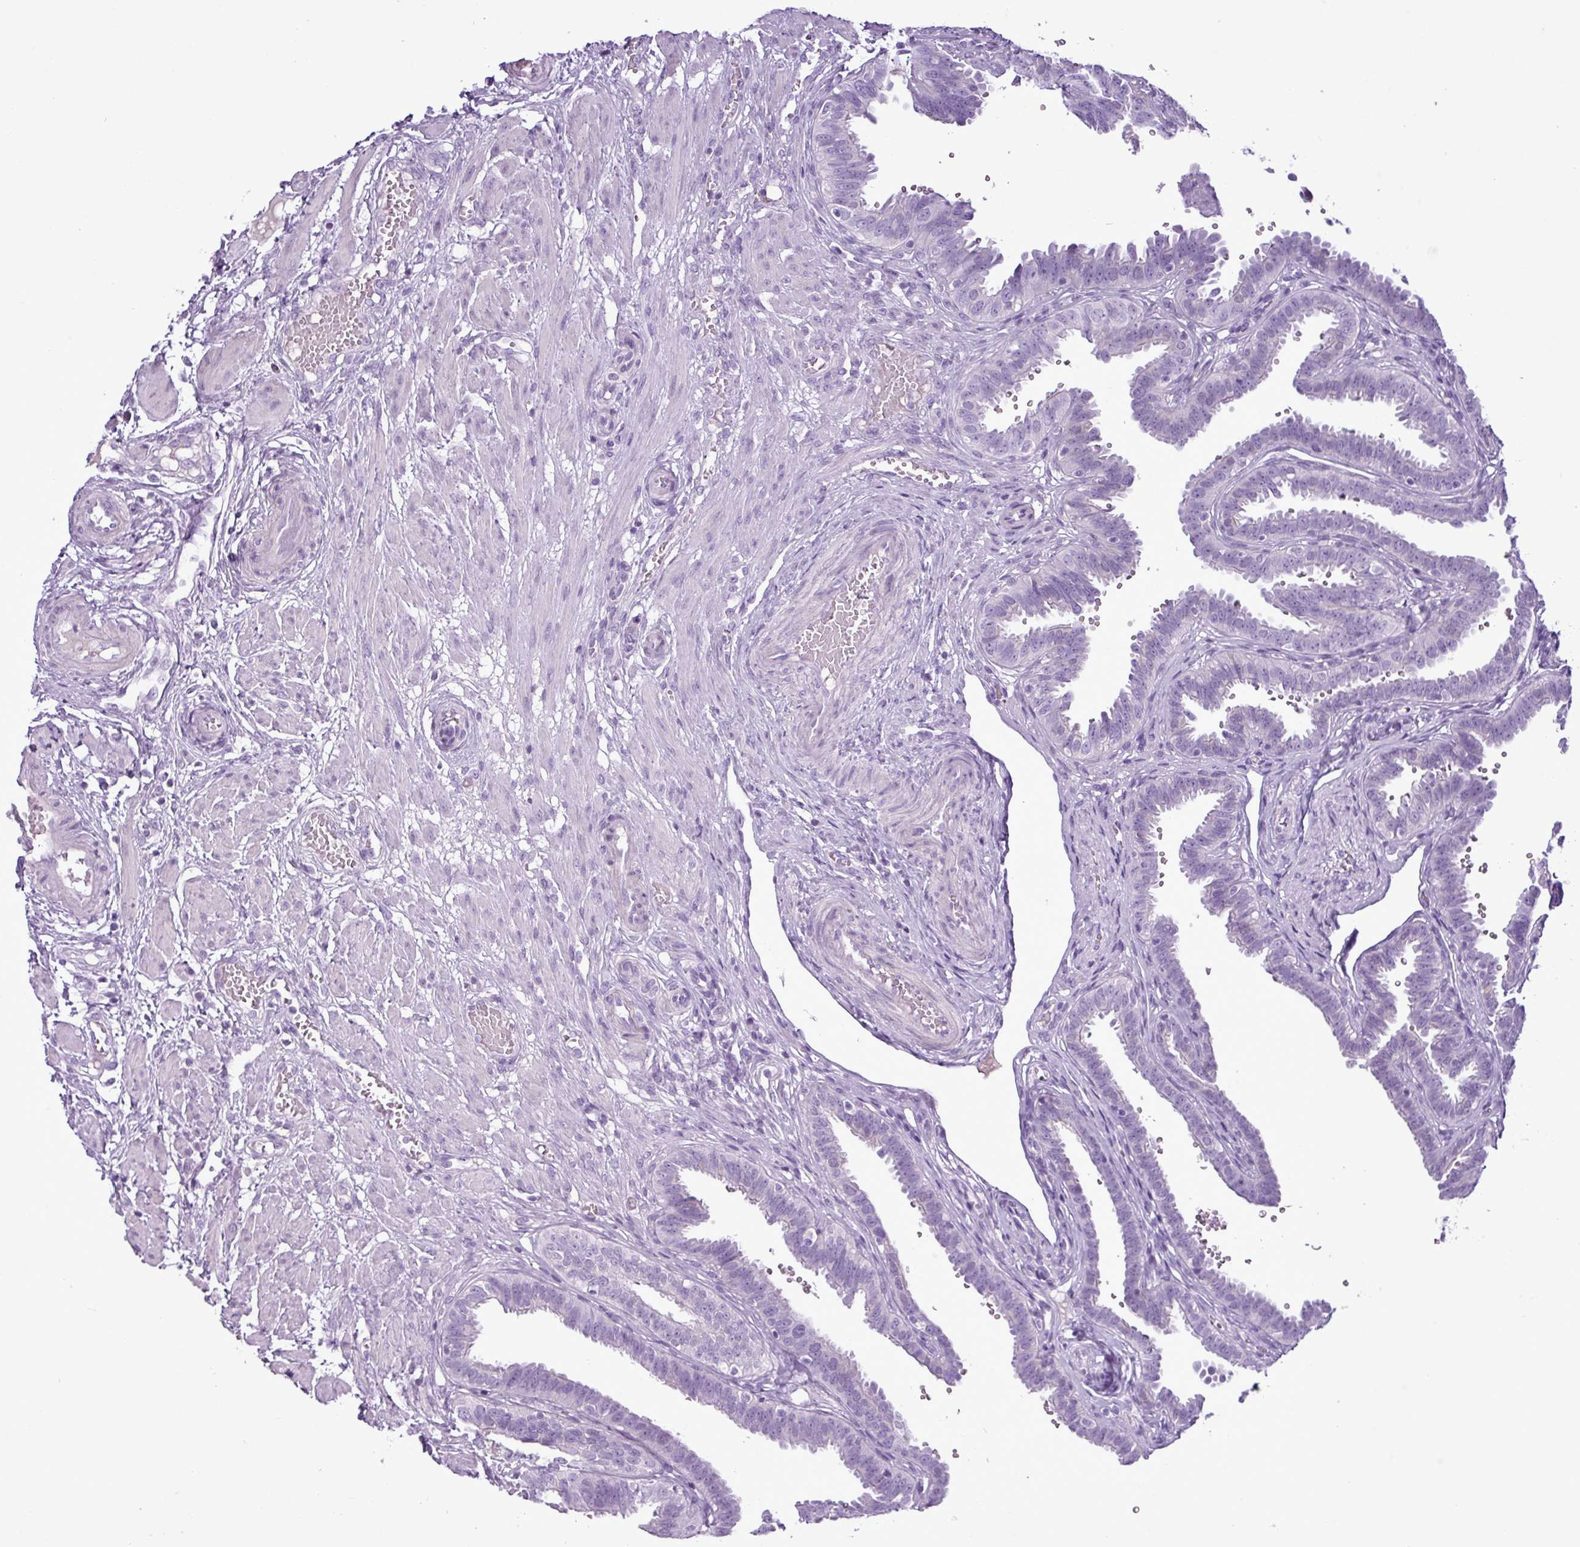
{"staining": {"intensity": "moderate", "quantity": "<25%", "location": "cytoplasmic/membranous"}, "tissue": "fallopian tube", "cell_type": "Glandular cells", "image_type": "normal", "snomed": [{"axis": "morphology", "description": "Normal tissue, NOS"}, {"axis": "topography", "description": "Fallopian tube"}], "caption": "Glandular cells display low levels of moderate cytoplasmic/membranous positivity in about <25% of cells in normal human fallopian tube. The staining was performed using DAB, with brown indicating positive protein expression. Nuclei are stained blue with hematoxylin.", "gene": "ALDH3A1", "patient": {"sex": "female", "age": 37}}